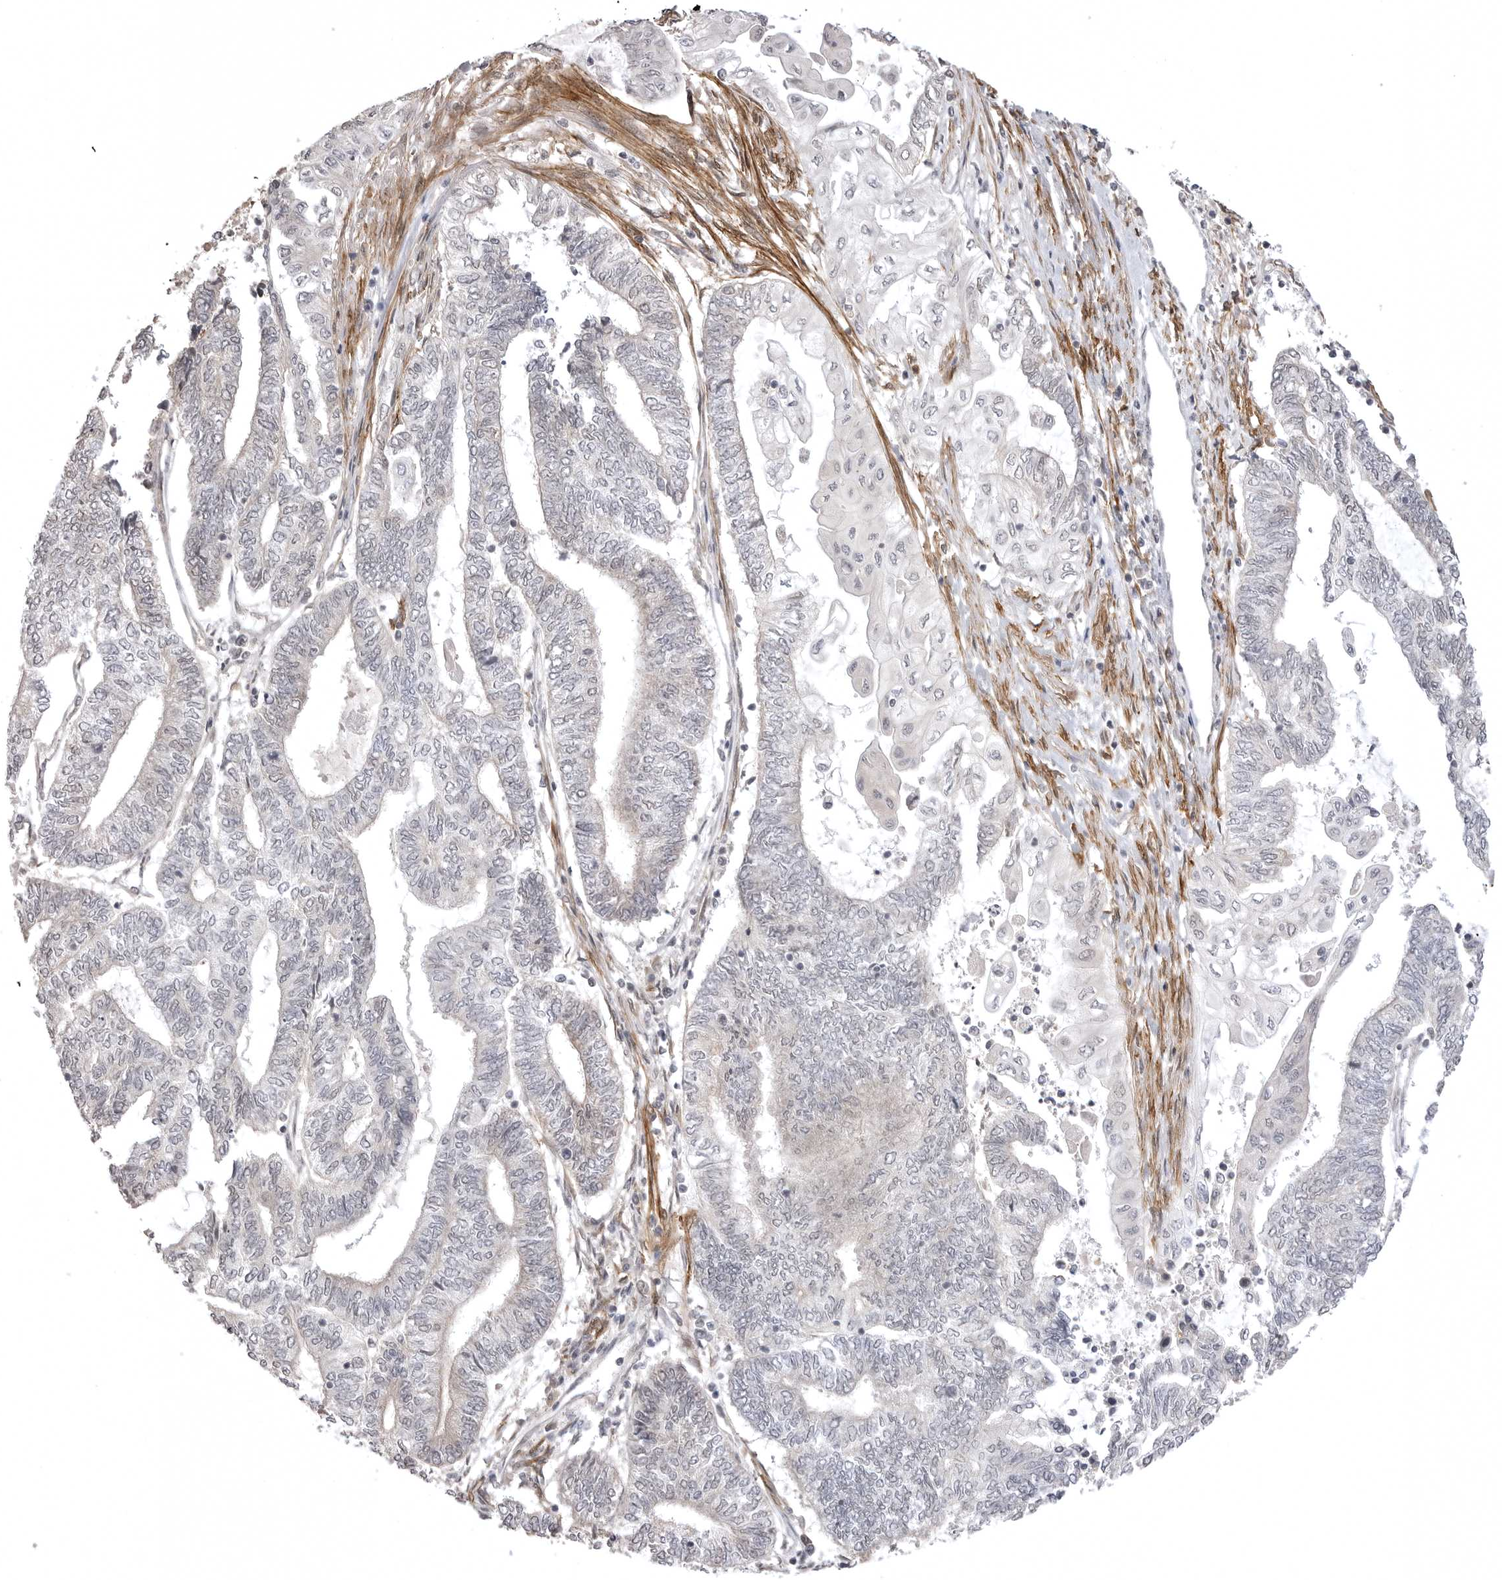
{"staining": {"intensity": "weak", "quantity": "<25%", "location": "cytoplasmic/membranous"}, "tissue": "endometrial cancer", "cell_type": "Tumor cells", "image_type": "cancer", "snomed": [{"axis": "morphology", "description": "Adenocarcinoma, NOS"}, {"axis": "topography", "description": "Uterus"}, {"axis": "topography", "description": "Endometrium"}], "caption": "Immunohistochemistry (IHC) histopathology image of human endometrial cancer (adenocarcinoma) stained for a protein (brown), which demonstrates no staining in tumor cells.", "gene": "SORBS1", "patient": {"sex": "female", "age": 70}}